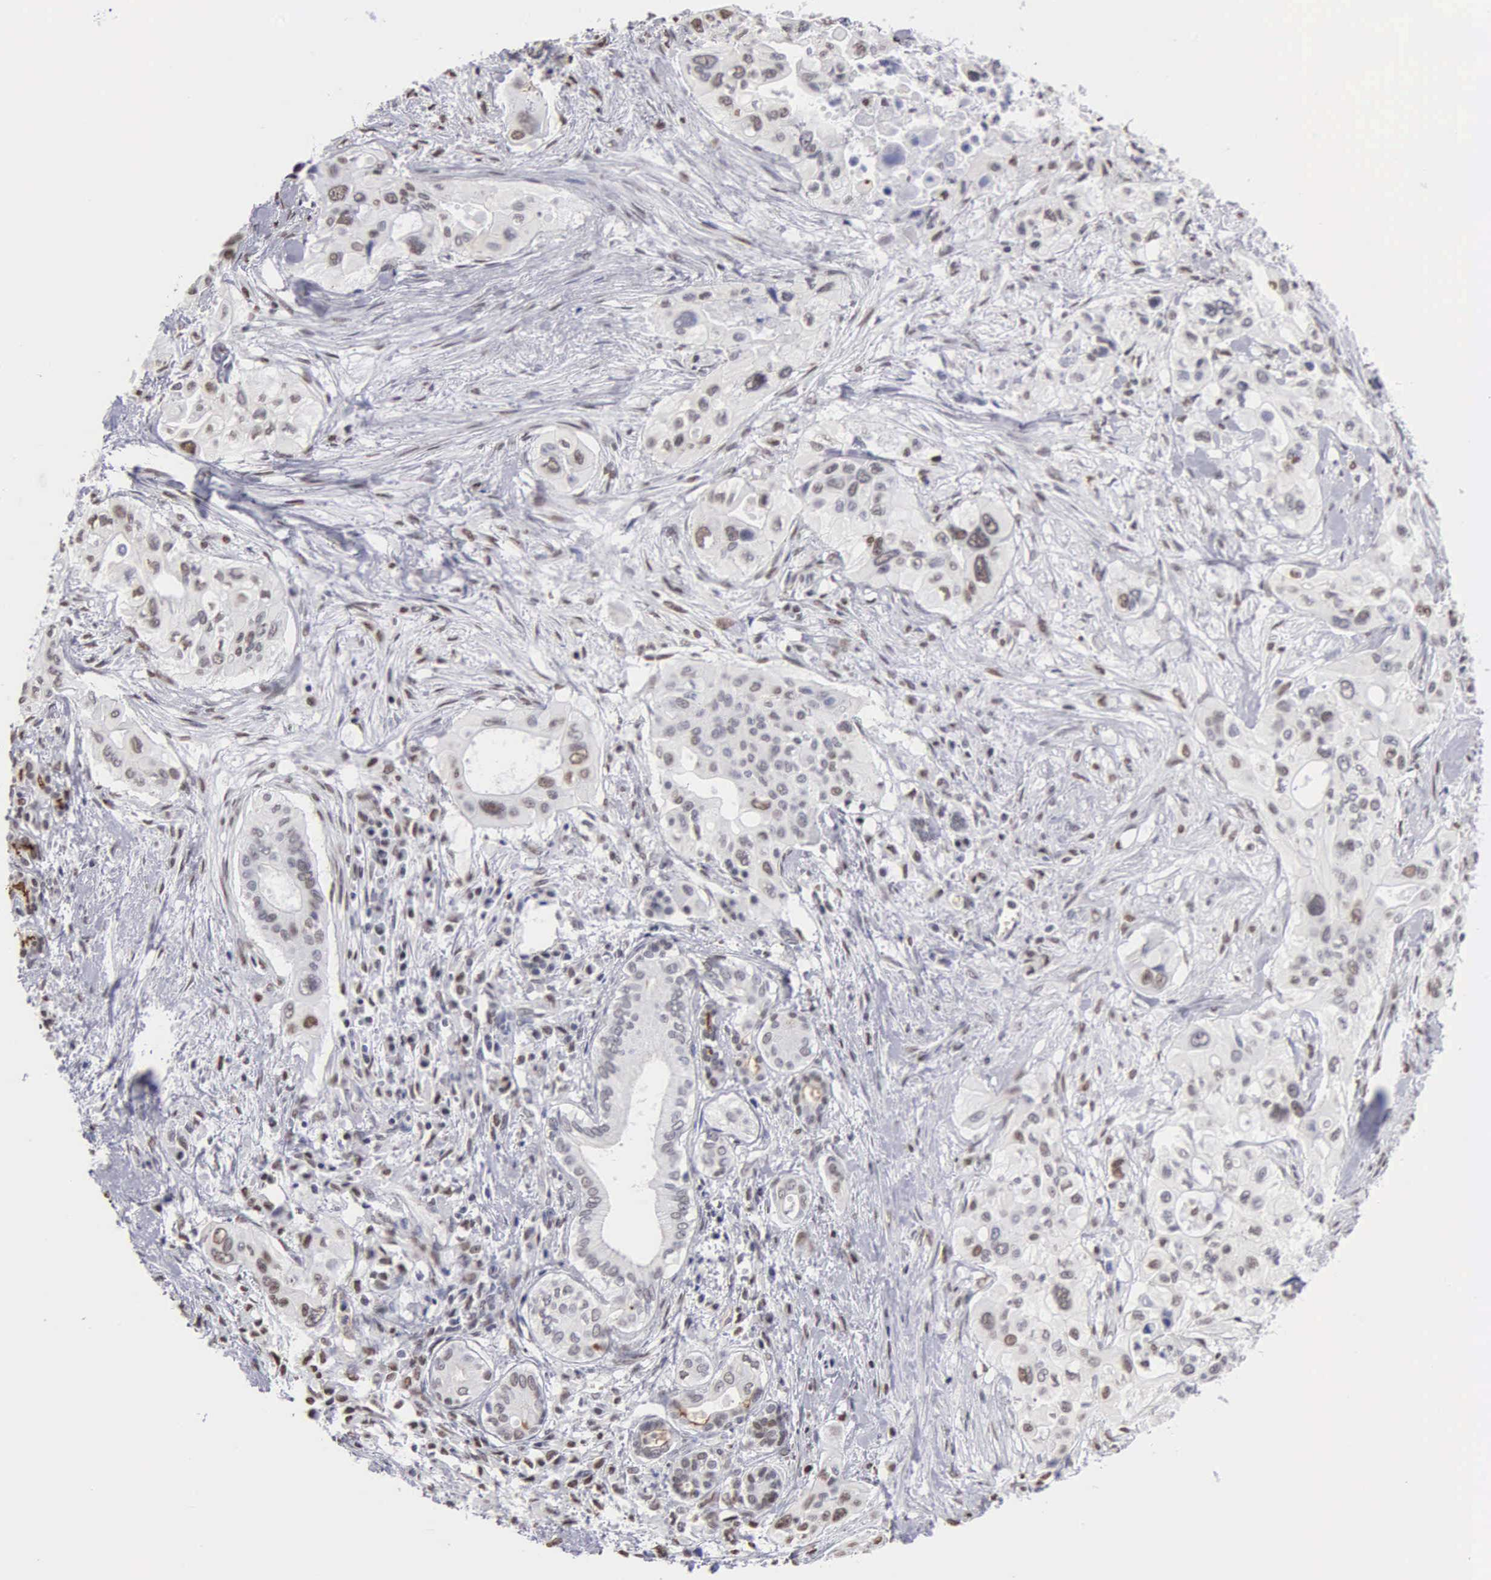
{"staining": {"intensity": "weak", "quantity": "<25%", "location": "nuclear"}, "tissue": "pancreatic cancer", "cell_type": "Tumor cells", "image_type": "cancer", "snomed": [{"axis": "morphology", "description": "Adenocarcinoma, NOS"}, {"axis": "topography", "description": "Pancreas"}], "caption": "DAB (3,3'-diaminobenzidine) immunohistochemical staining of human pancreatic adenocarcinoma demonstrates no significant positivity in tumor cells. The staining is performed using DAB brown chromogen with nuclei counter-stained in using hematoxylin.", "gene": "CCNG1", "patient": {"sex": "male", "age": 77}}